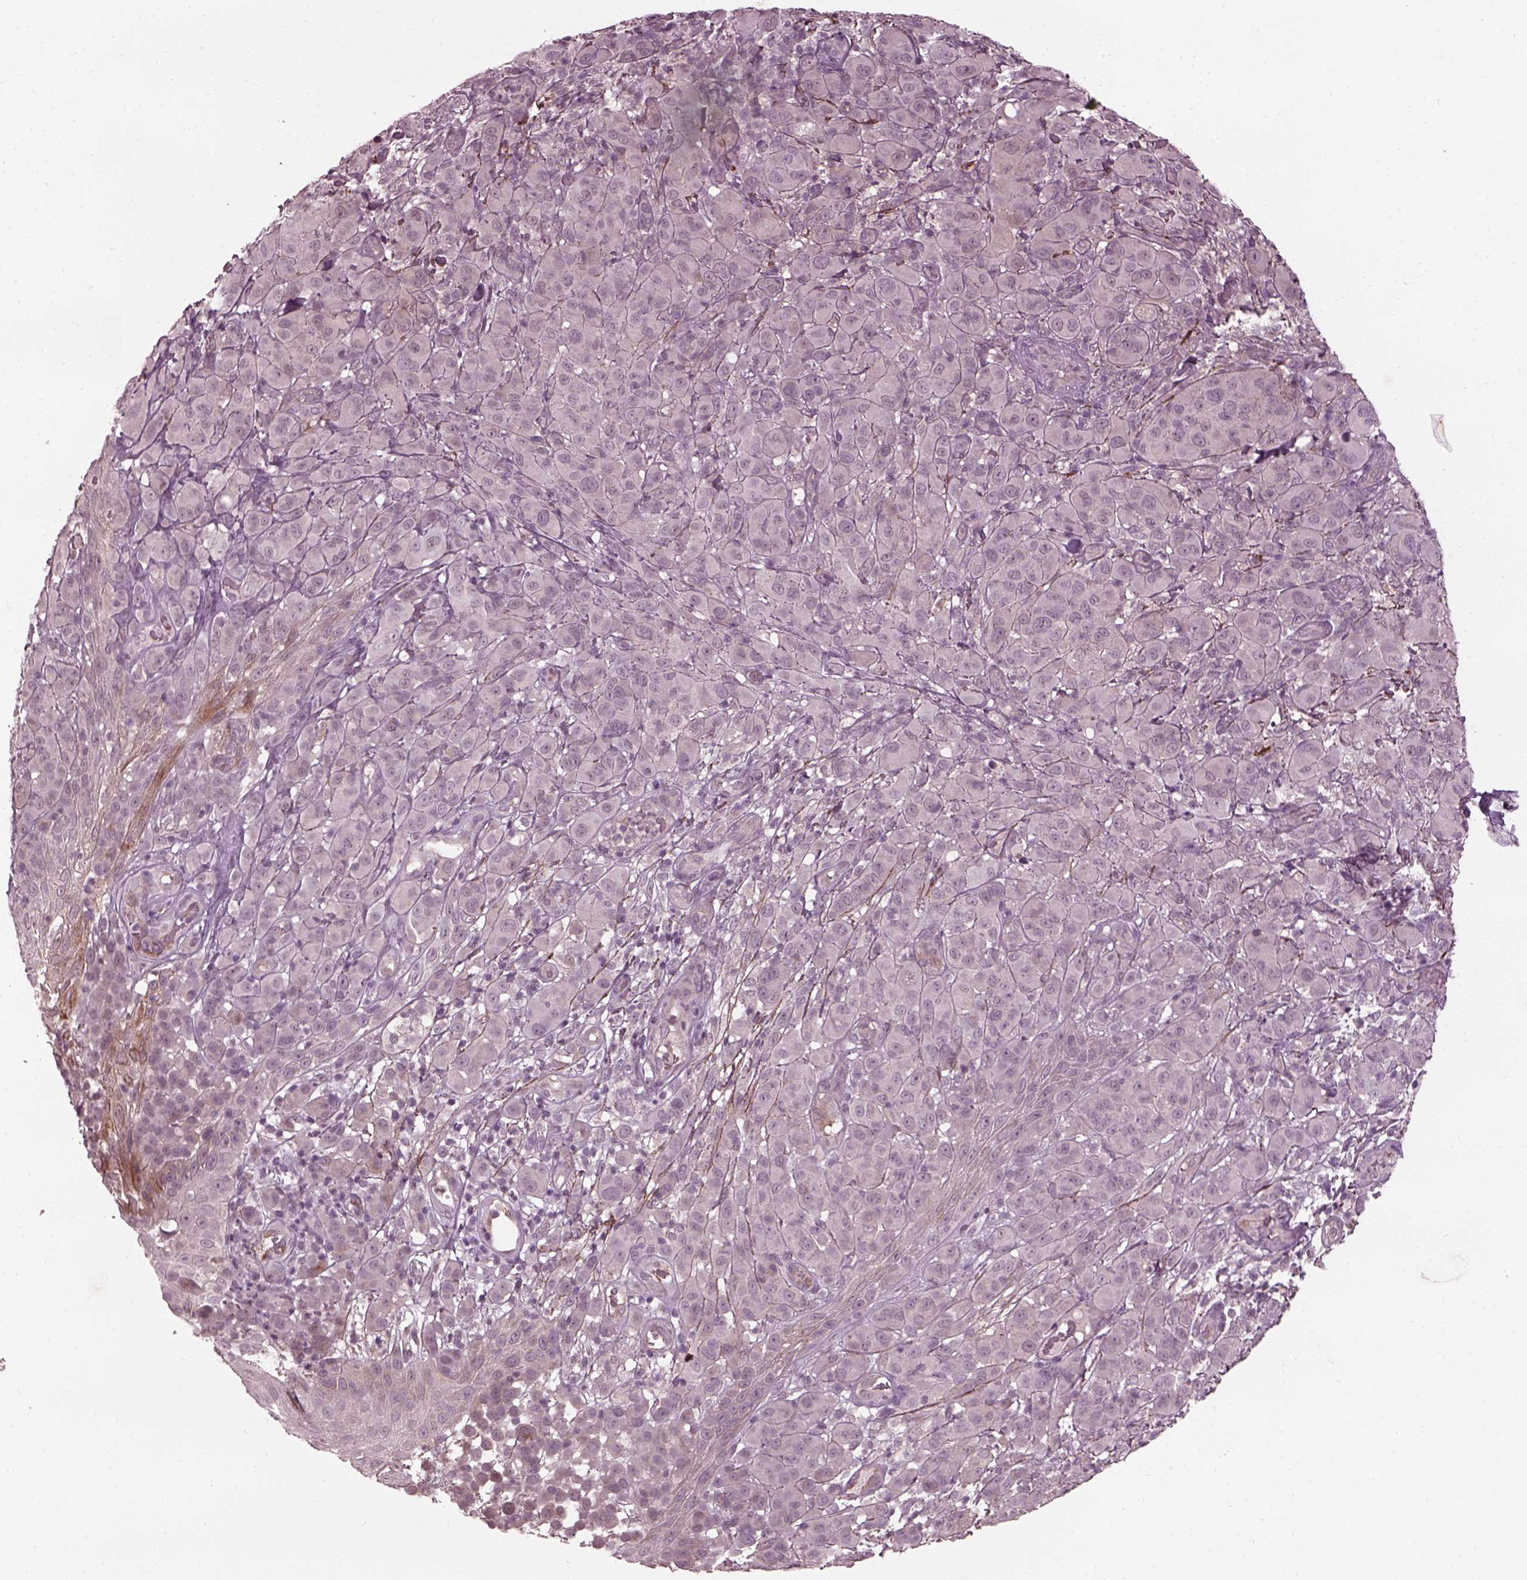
{"staining": {"intensity": "negative", "quantity": "none", "location": "none"}, "tissue": "melanoma", "cell_type": "Tumor cells", "image_type": "cancer", "snomed": [{"axis": "morphology", "description": "Malignant melanoma, NOS"}, {"axis": "topography", "description": "Skin"}], "caption": "The histopathology image shows no significant expression in tumor cells of melanoma. (Stains: DAB (3,3'-diaminobenzidine) IHC with hematoxylin counter stain, Microscopy: brightfield microscopy at high magnification).", "gene": "EFEMP1", "patient": {"sex": "female", "age": 87}}